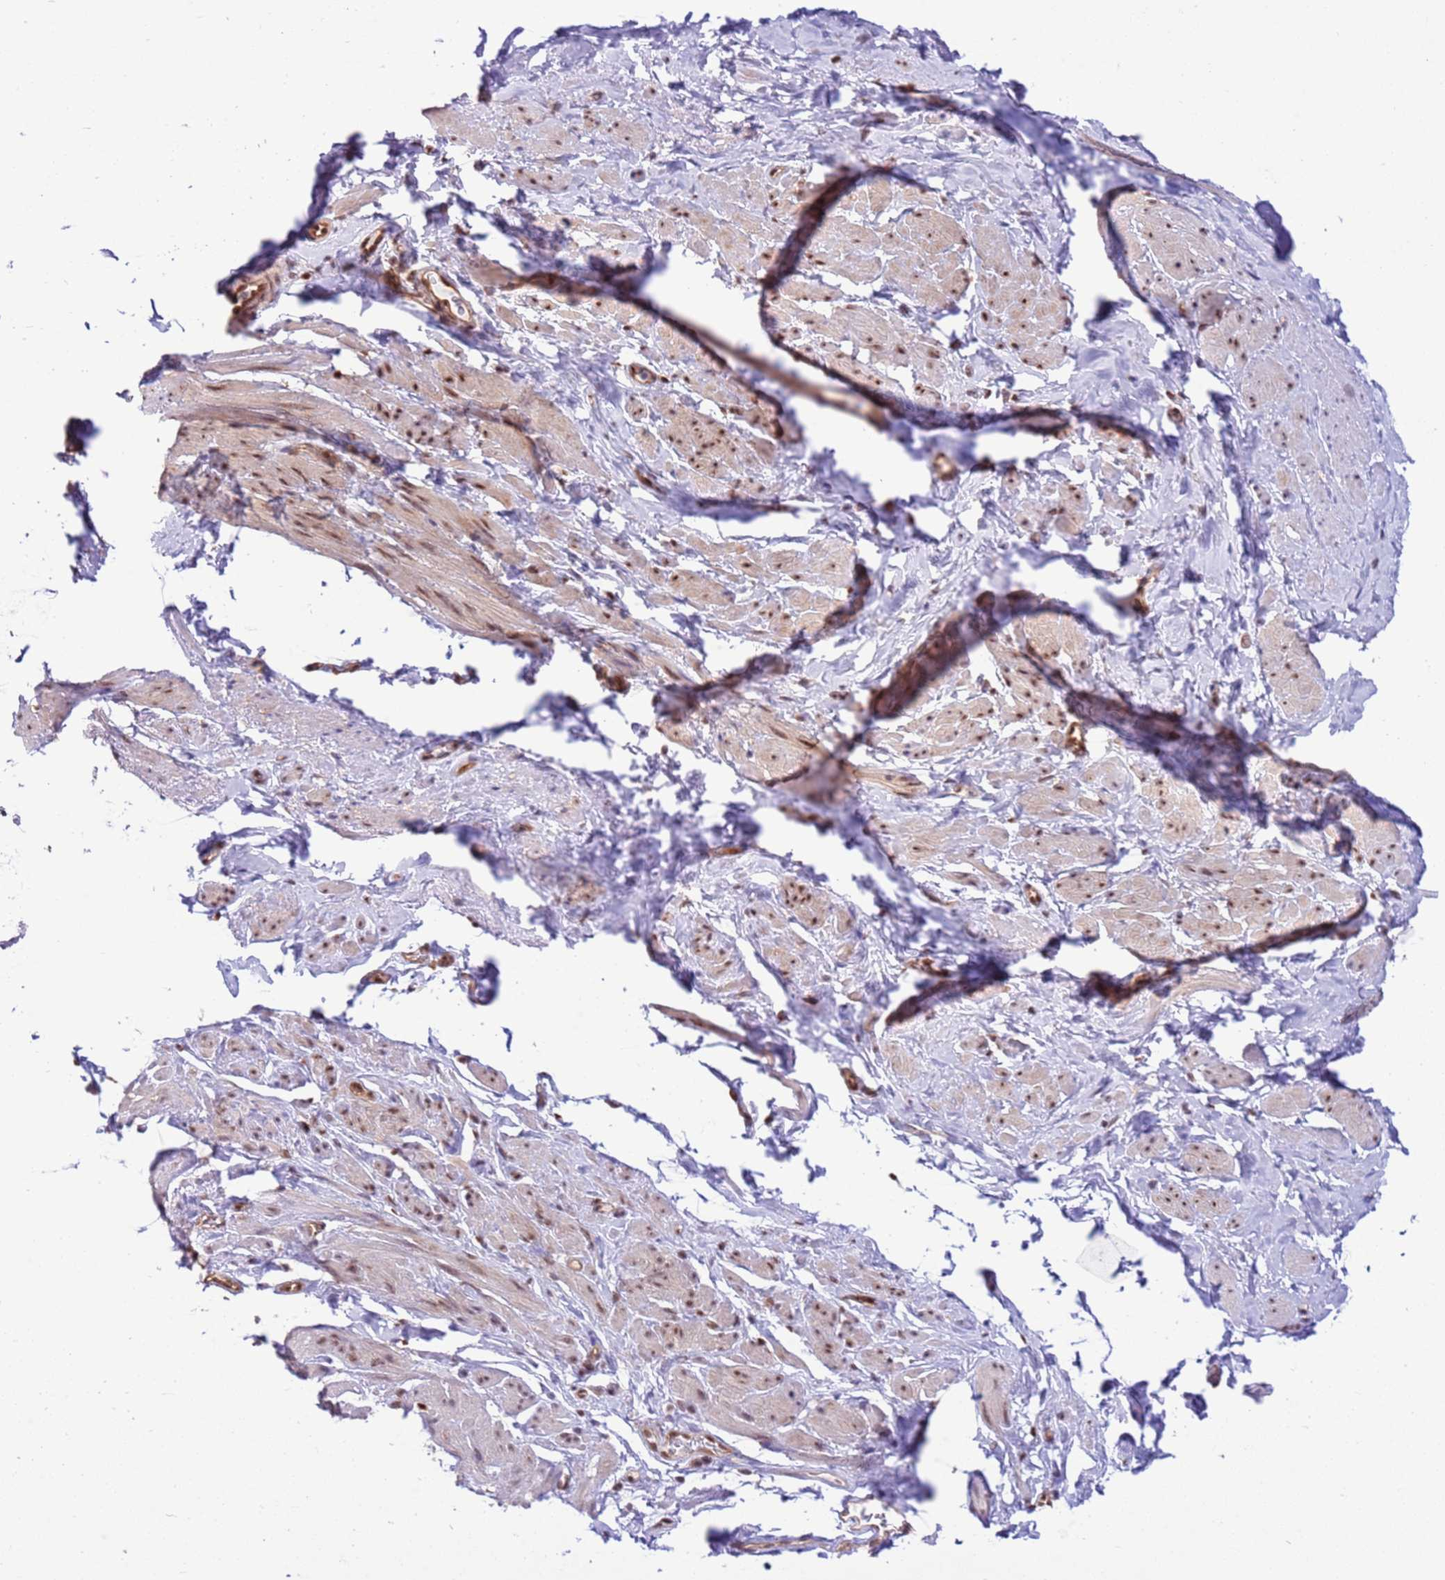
{"staining": {"intensity": "moderate", "quantity": "25%-75%", "location": "nuclear"}, "tissue": "smooth muscle", "cell_type": "Smooth muscle cells", "image_type": "normal", "snomed": [{"axis": "morphology", "description": "Normal tissue, NOS"}, {"axis": "topography", "description": "Smooth muscle"}, {"axis": "topography", "description": "Peripheral nerve tissue"}], "caption": "DAB immunohistochemical staining of benign human smooth muscle shows moderate nuclear protein positivity in approximately 25%-75% of smooth muscle cells.", "gene": "PRPF6", "patient": {"sex": "male", "age": 69}}